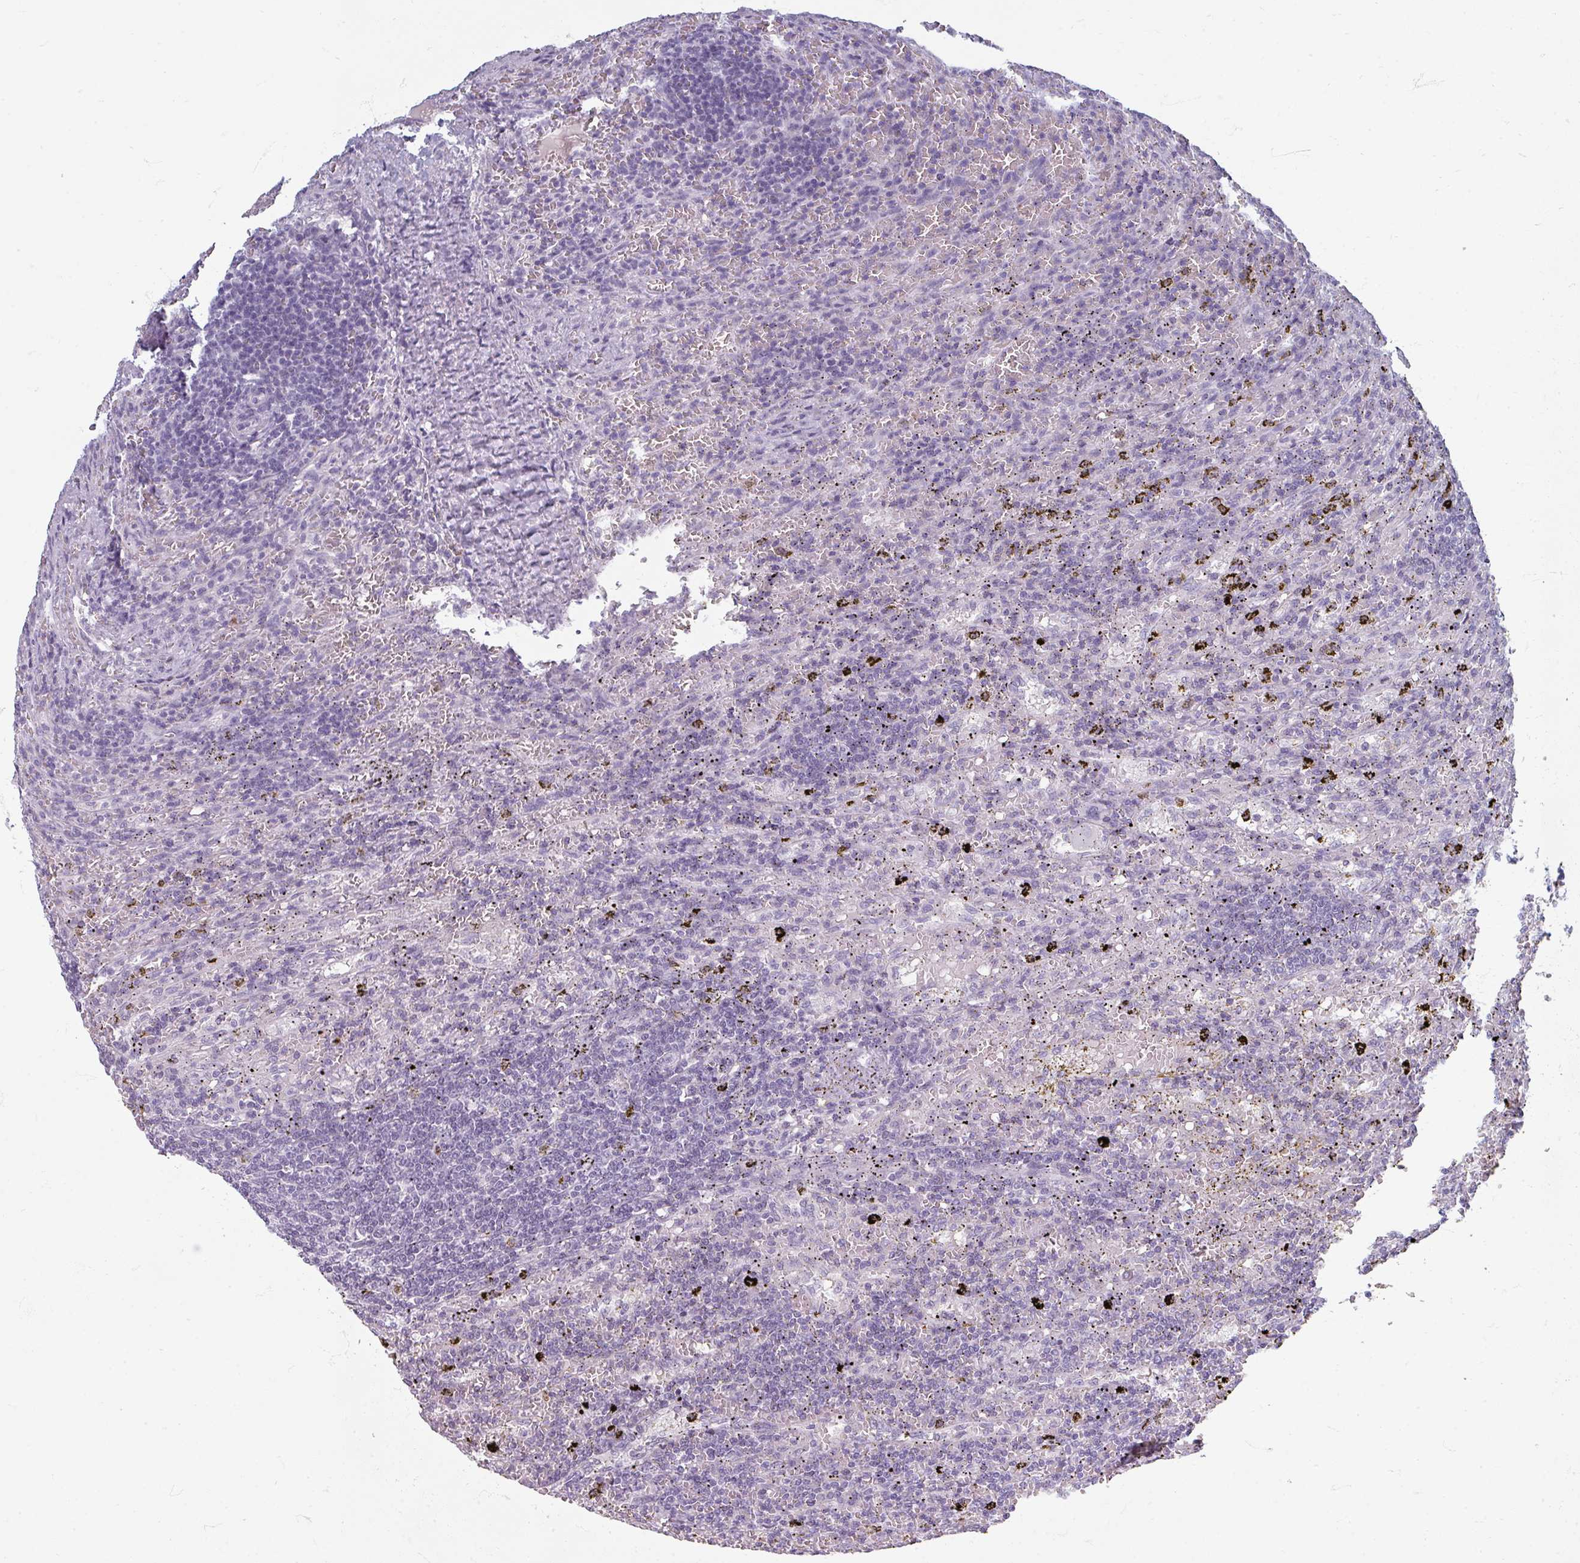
{"staining": {"intensity": "negative", "quantity": "none", "location": "none"}, "tissue": "lymphoma", "cell_type": "Tumor cells", "image_type": "cancer", "snomed": [{"axis": "morphology", "description": "Malignant lymphoma, non-Hodgkin's type, Low grade"}, {"axis": "topography", "description": "Spleen"}], "caption": "Lymphoma was stained to show a protein in brown. There is no significant positivity in tumor cells.", "gene": "ZNF878", "patient": {"sex": "male", "age": 76}}